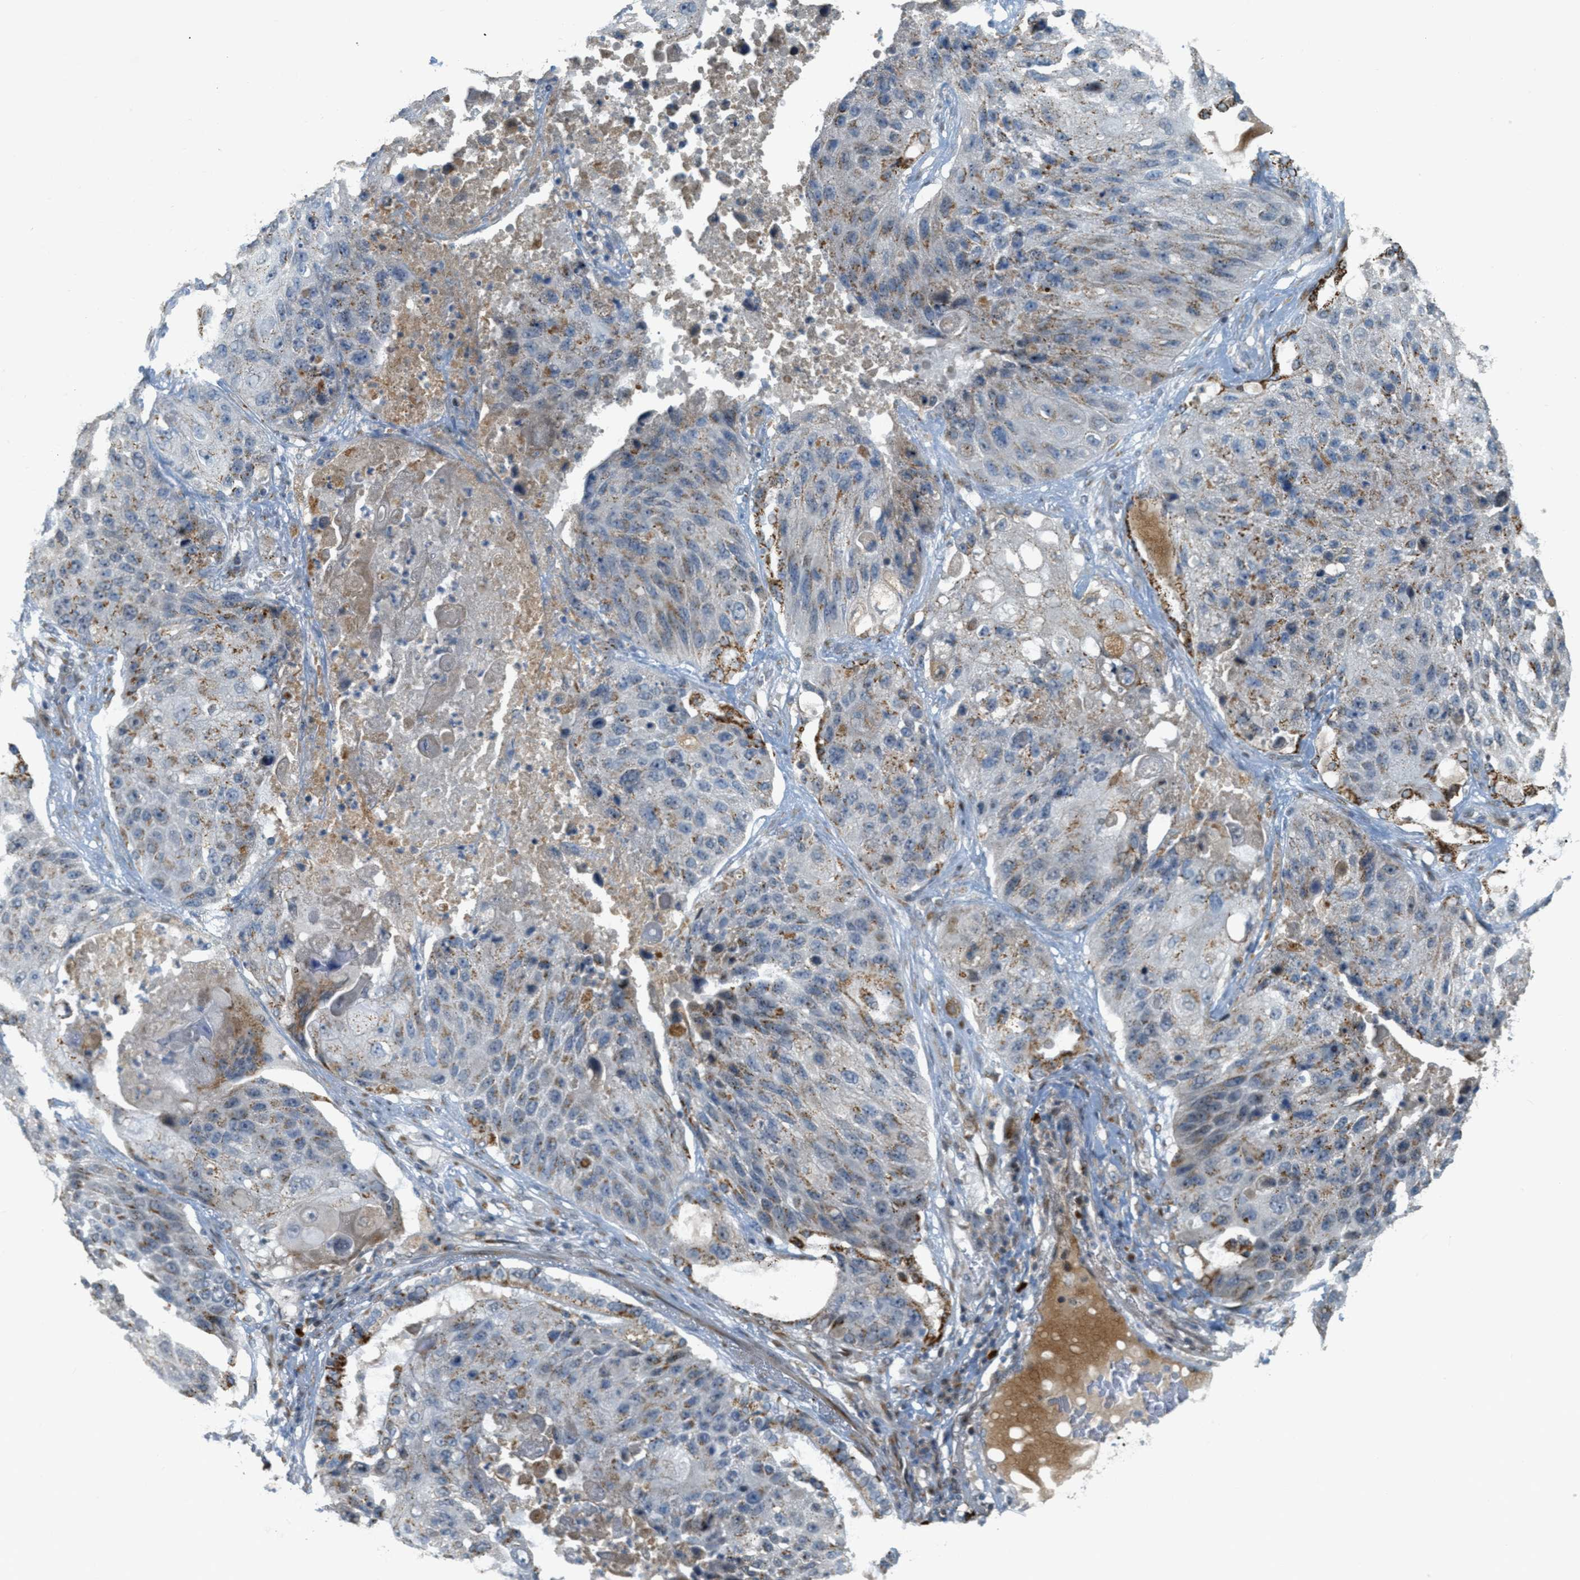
{"staining": {"intensity": "moderate", "quantity": "25%-75%", "location": "cytoplasmic/membranous"}, "tissue": "lung cancer", "cell_type": "Tumor cells", "image_type": "cancer", "snomed": [{"axis": "morphology", "description": "Squamous cell carcinoma, NOS"}, {"axis": "topography", "description": "Lung"}], "caption": "Squamous cell carcinoma (lung) stained with a protein marker shows moderate staining in tumor cells.", "gene": "ZFPL1", "patient": {"sex": "male", "age": 61}}